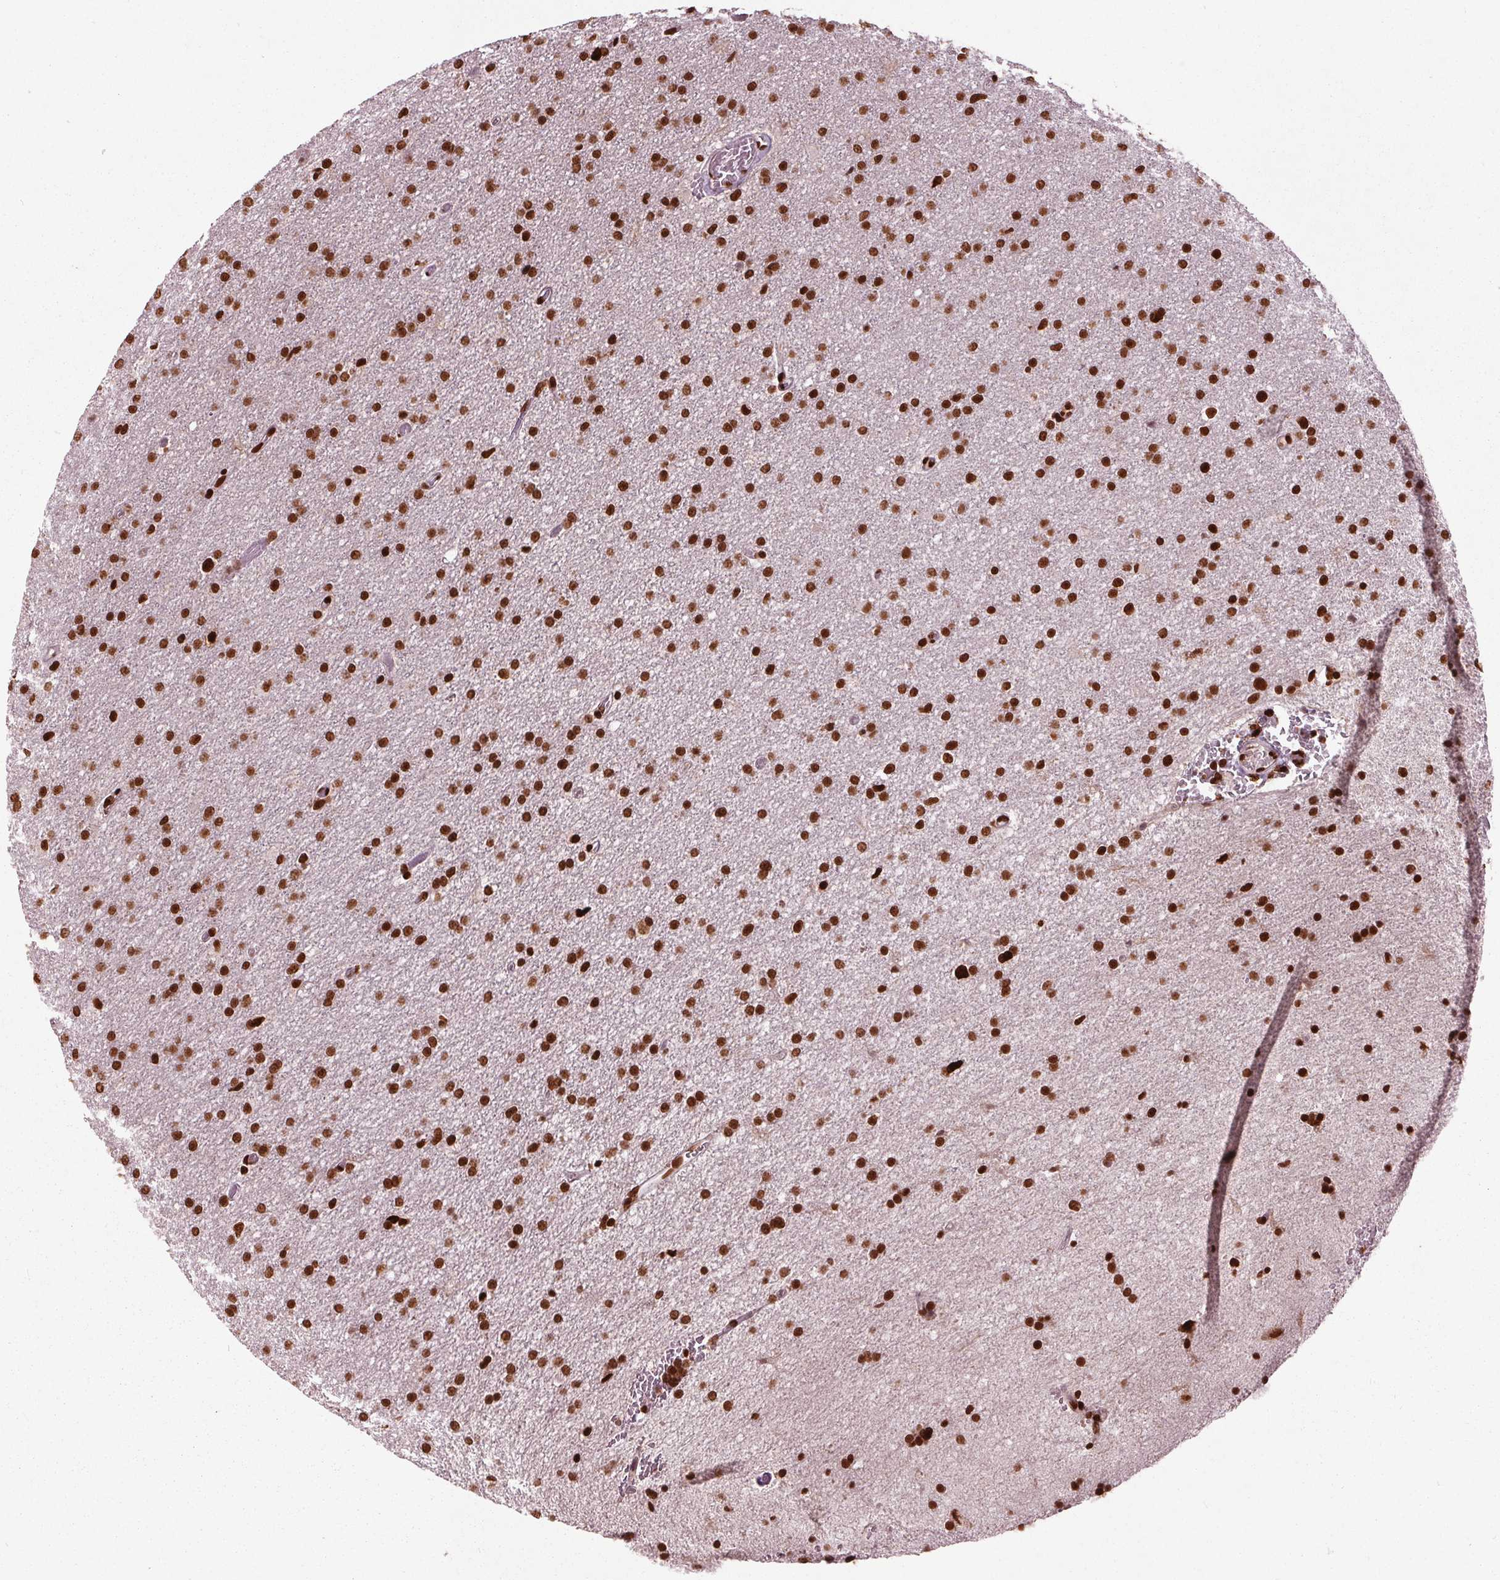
{"staining": {"intensity": "strong", "quantity": ">75%", "location": "nuclear"}, "tissue": "glioma", "cell_type": "Tumor cells", "image_type": "cancer", "snomed": [{"axis": "morphology", "description": "Glioma, malignant, High grade"}, {"axis": "topography", "description": "Cerebral cortex"}], "caption": "Immunohistochemistry (IHC) image of neoplastic tissue: human high-grade glioma (malignant) stained using immunohistochemistry displays high levels of strong protein expression localized specifically in the nuclear of tumor cells, appearing as a nuclear brown color.", "gene": "BRD4", "patient": {"sex": "male", "age": 70}}